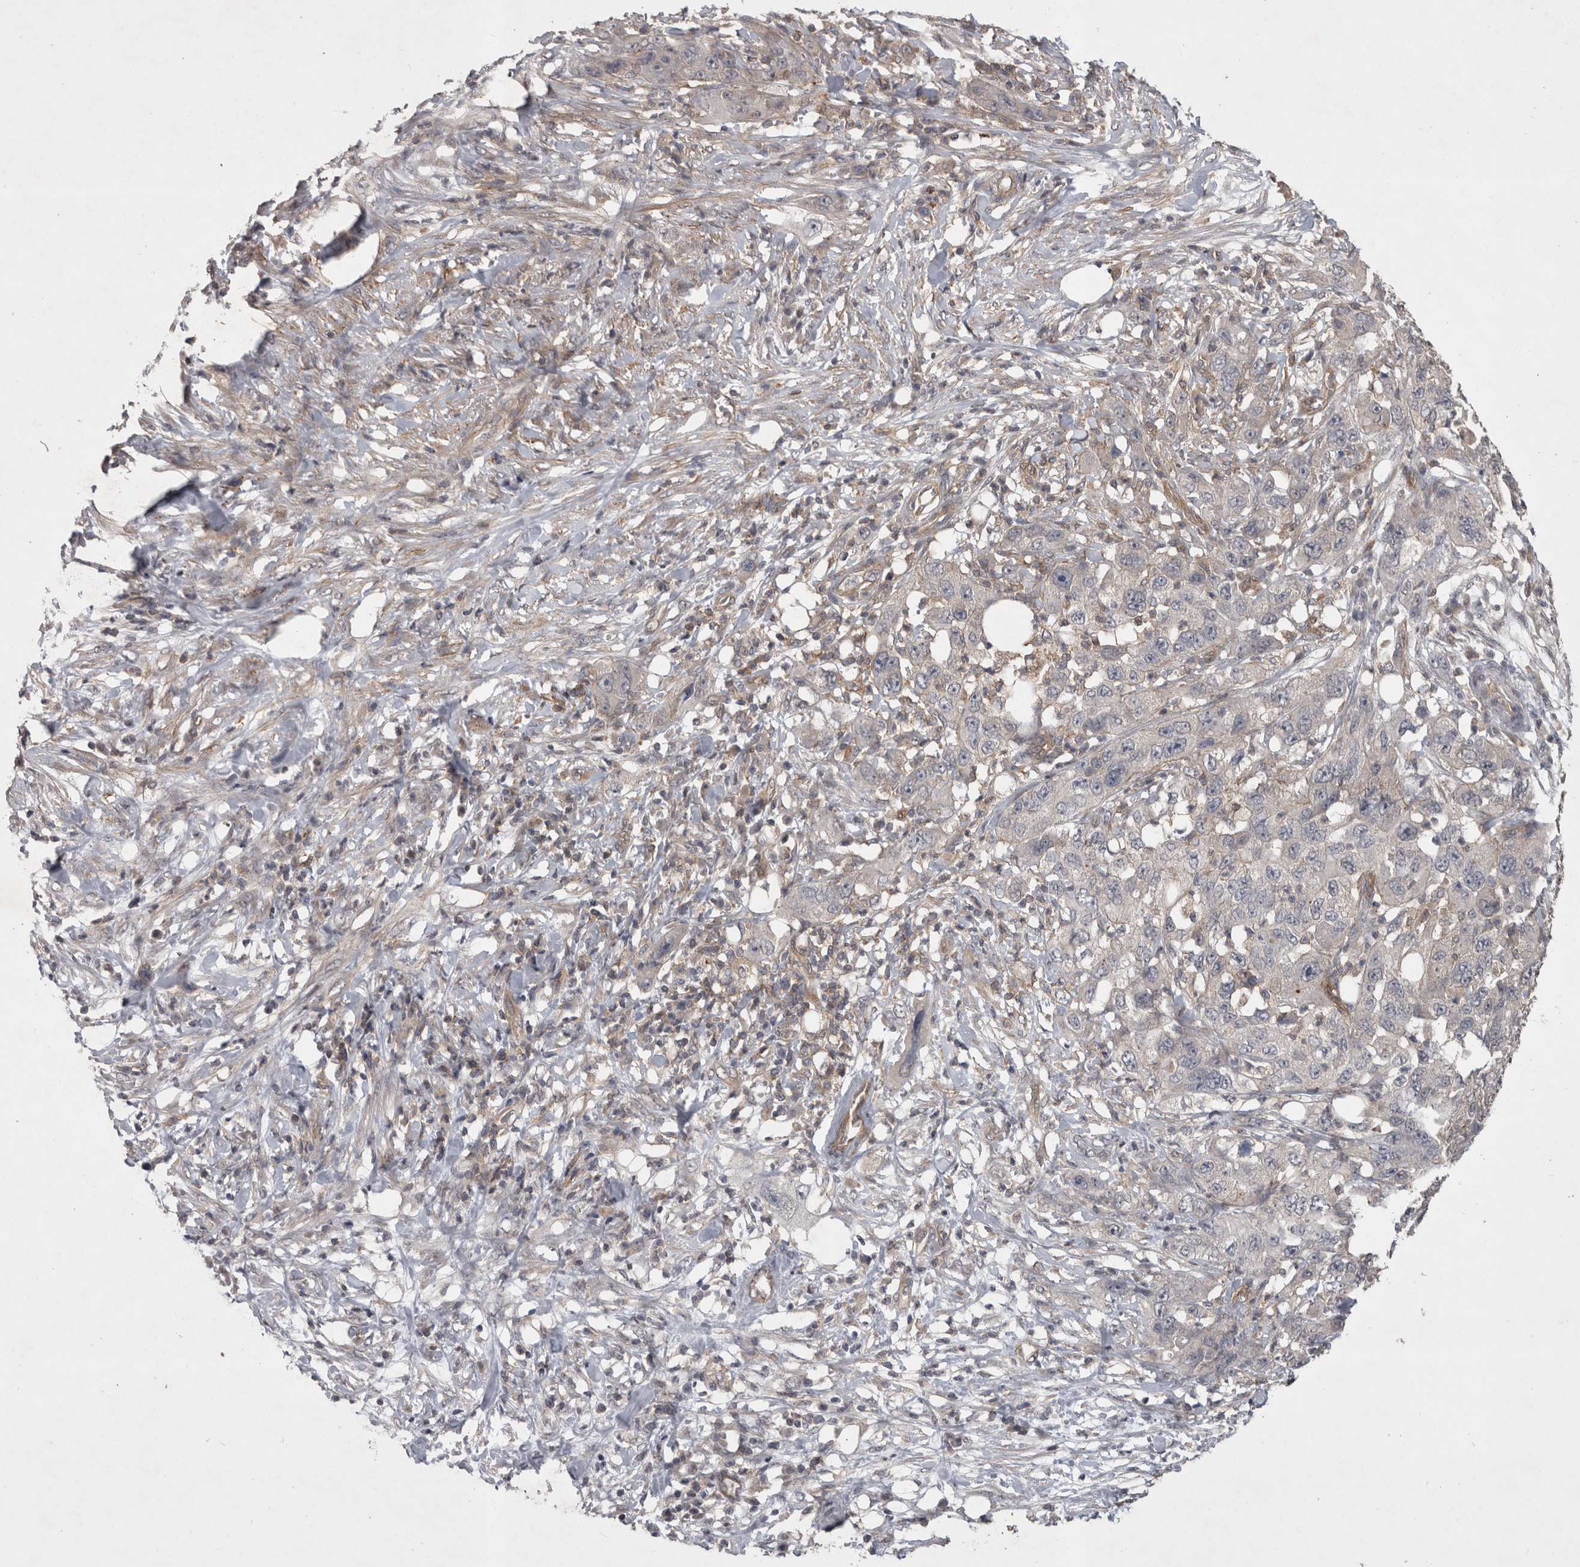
{"staining": {"intensity": "negative", "quantity": "none", "location": "none"}, "tissue": "pancreatic cancer", "cell_type": "Tumor cells", "image_type": "cancer", "snomed": [{"axis": "morphology", "description": "Adenocarcinoma, NOS"}, {"axis": "topography", "description": "Pancreas"}], "caption": "High power microscopy micrograph of an immunohistochemistry micrograph of pancreatic cancer (adenocarcinoma), revealing no significant staining in tumor cells. (DAB (3,3'-diaminobenzidine) IHC with hematoxylin counter stain).", "gene": "SPATA48", "patient": {"sex": "female", "age": 78}}